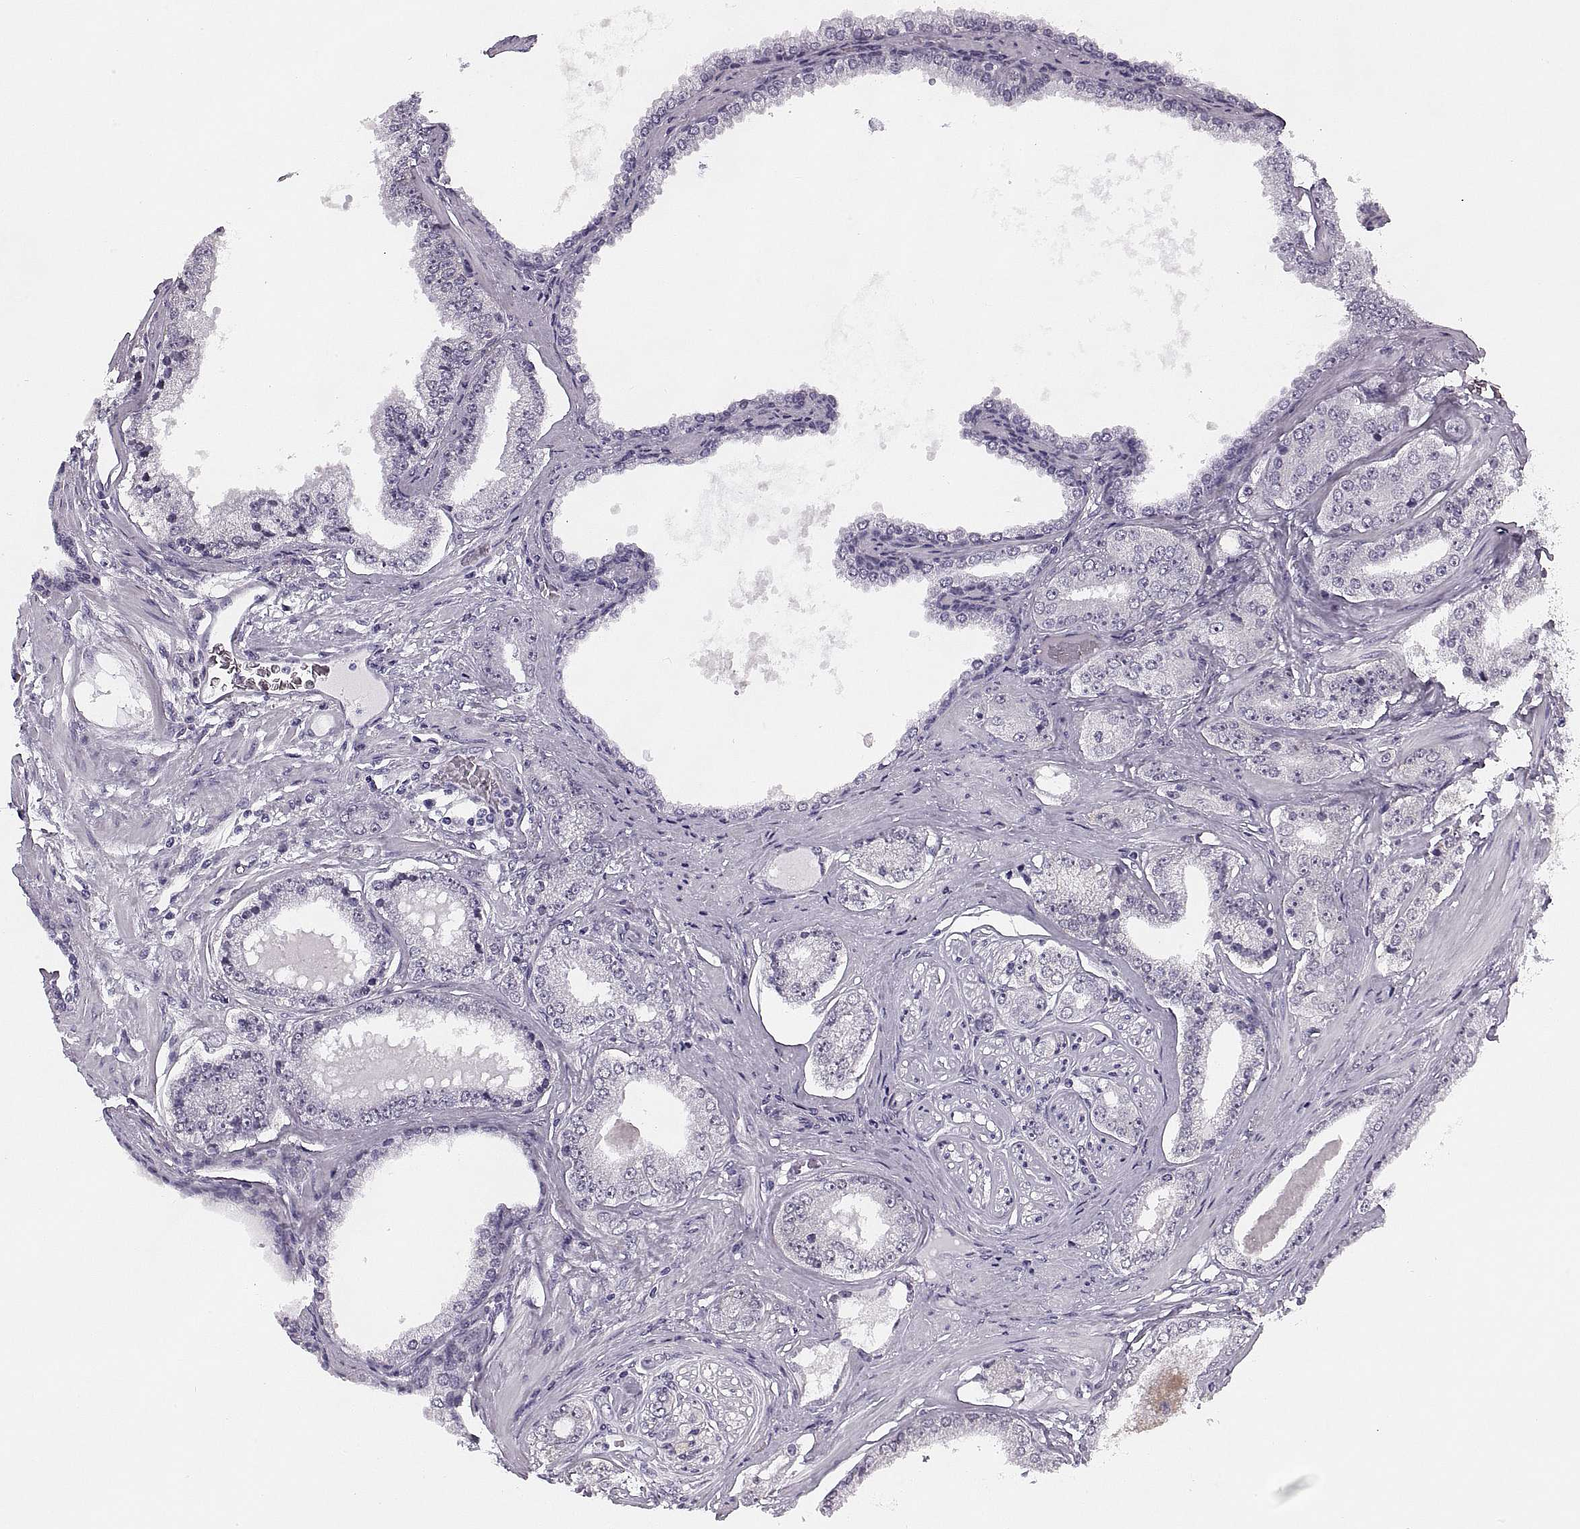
{"staining": {"intensity": "negative", "quantity": "none", "location": "none"}, "tissue": "prostate cancer", "cell_type": "Tumor cells", "image_type": "cancer", "snomed": [{"axis": "morphology", "description": "Adenocarcinoma, NOS"}, {"axis": "topography", "description": "Prostate"}], "caption": "Protein analysis of prostate adenocarcinoma displays no significant staining in tumor cells. (Brightfield microscopy of DAB immunohistochemistry at high magnification).", "gene": "TBC1D3G", "patient": {"sex": "male", "age": 64}}